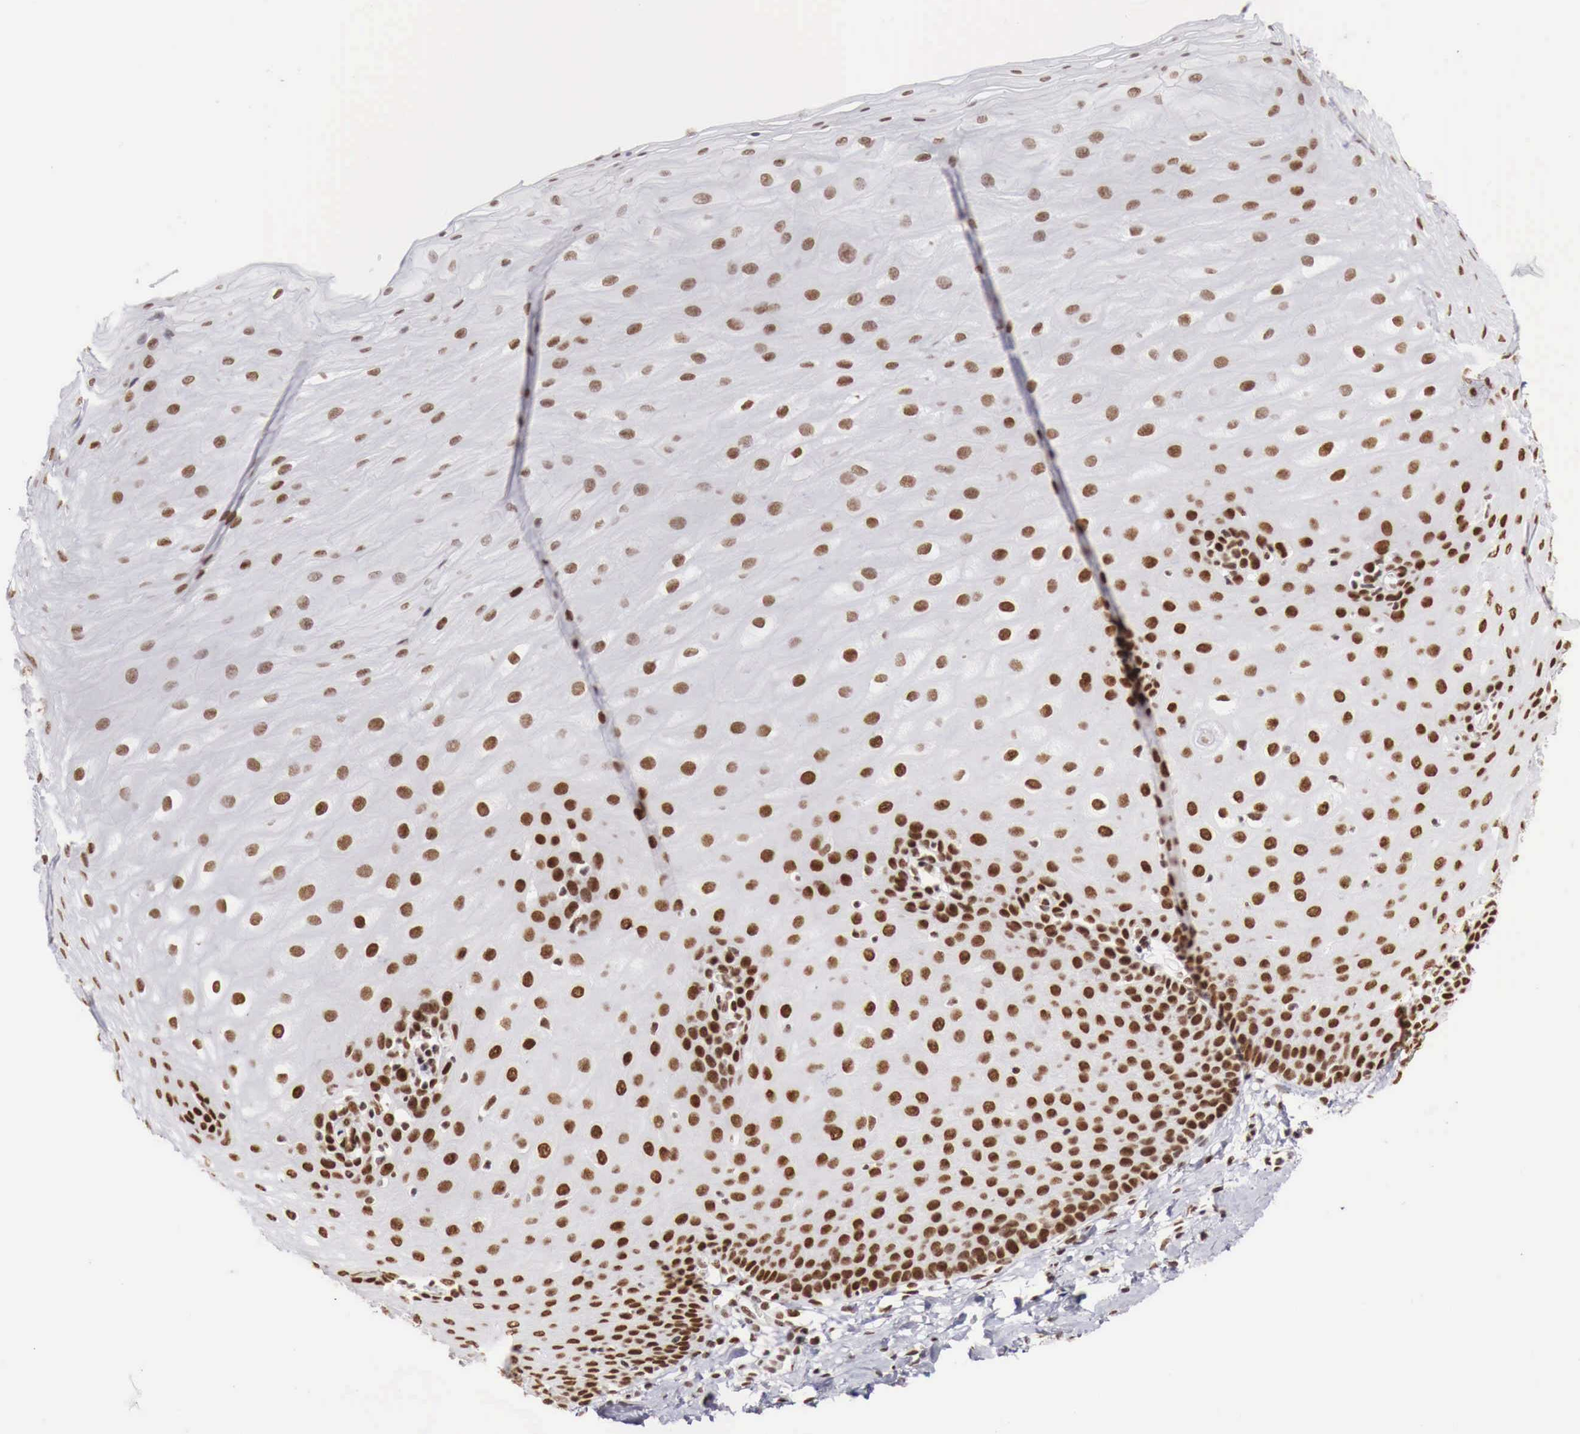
{"staining": {"intensity": "strong", "quantity": ">75%", "location": "nuclear"}, "tissue": "esophagus", "cell_type": "Squamous epithelial cells", "image_type": "normal", "snomed": [{"axis": "morphology", "description": "Normal tissue, NOS"}, {"axis": "topography", "description": "Esophagus"}], "caption": "Benign esophagus exhibits strong nuclear positivity in about >75% of squamous epithelial cells The staining was performed using DAB to visualize the protein expression in brown, while the nuclei were stained in blue with hematoxylin (Magnification: 20x)..", "gene": "PHF14", "patient": {"sex": "male", "age": 70}}